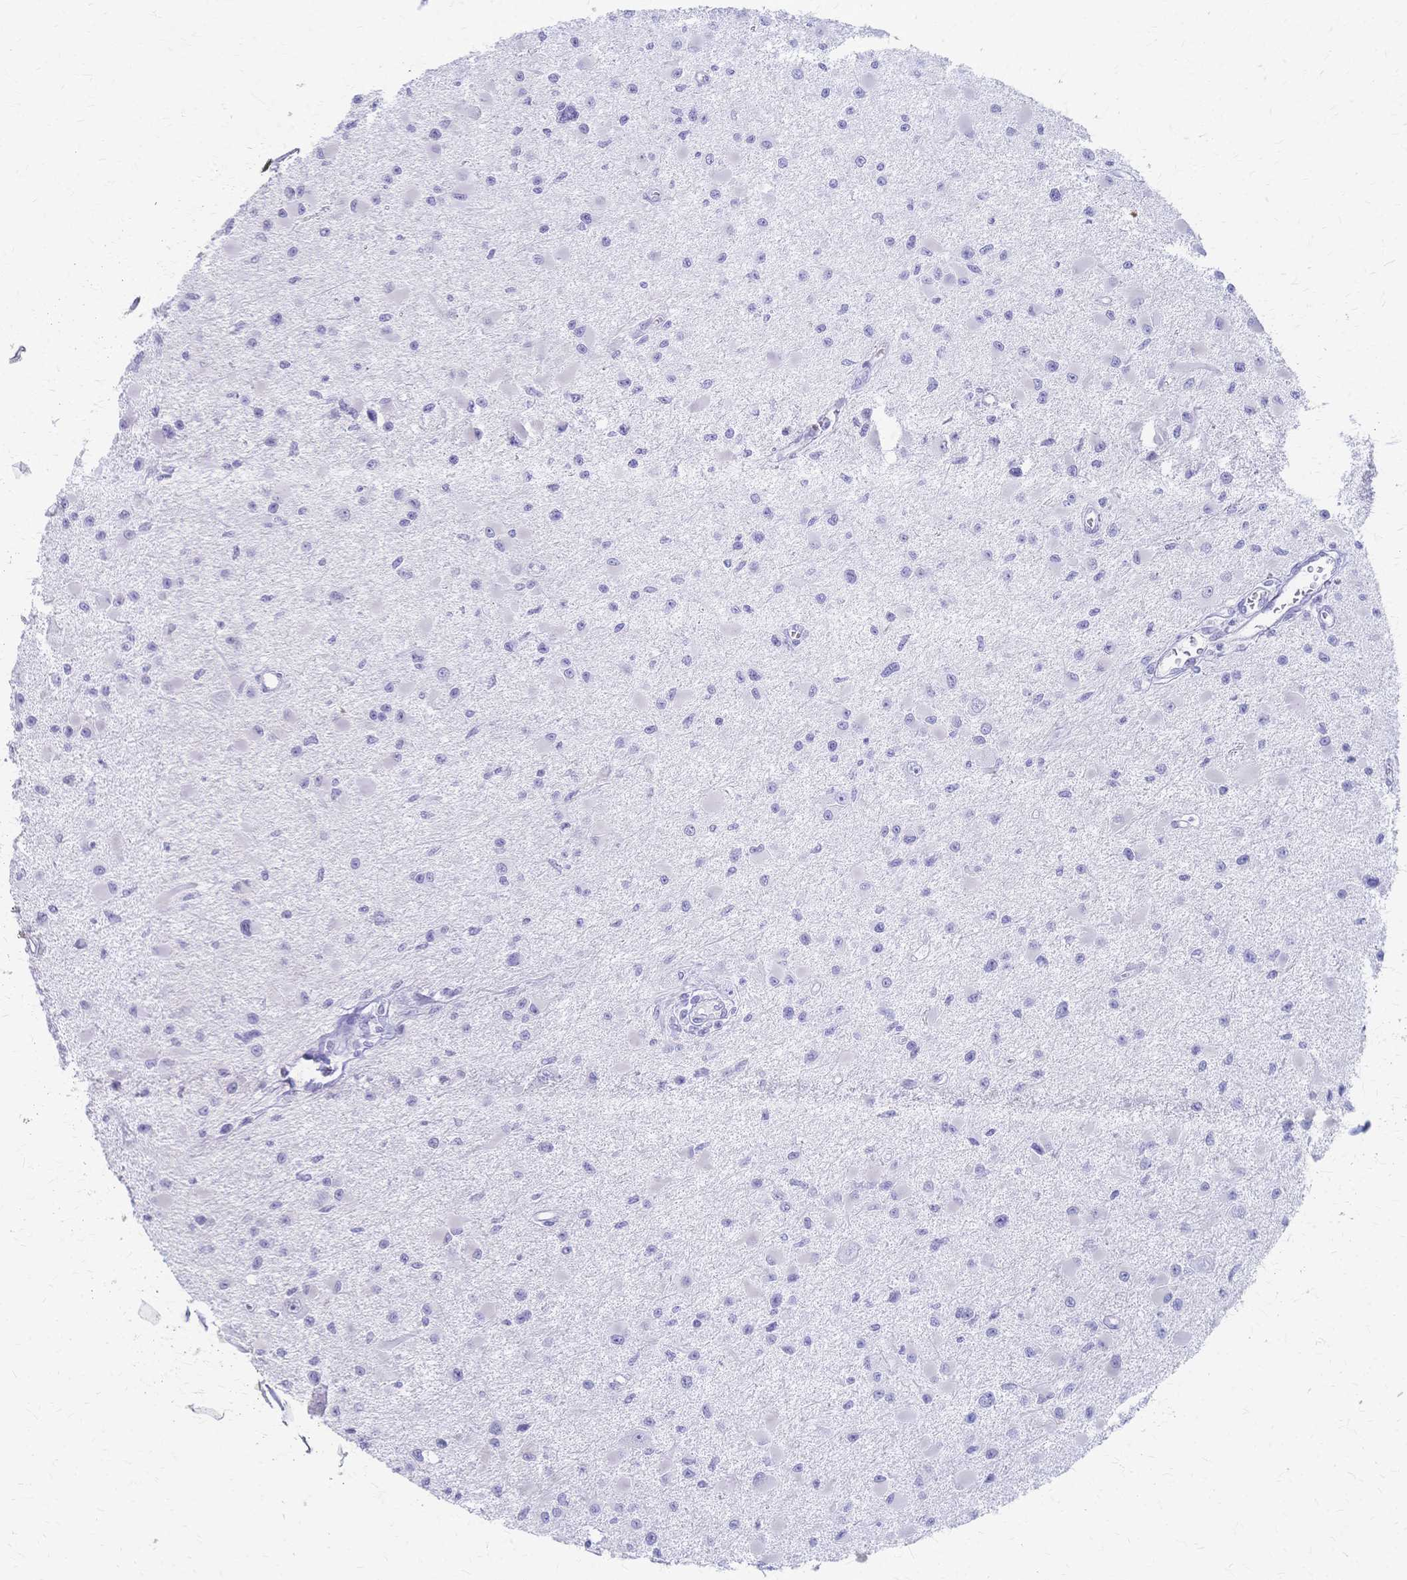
{"staining": {"intensity": "negative", "quantity": "none", "location": "none"}, "tissue": "glioma", "cell_type": "Tumor cells", "image_type": "cancer", "snomed": [{"axis": "morphology", "description": "Glioma, malignant, High grade"}, {"axis": "topography", "description": "Brain"}], "caption": "There is no significant positivity in tumor cells of glioma.", "gene": "CYB5A", "patient": {"sex": "male", "age": 54}}